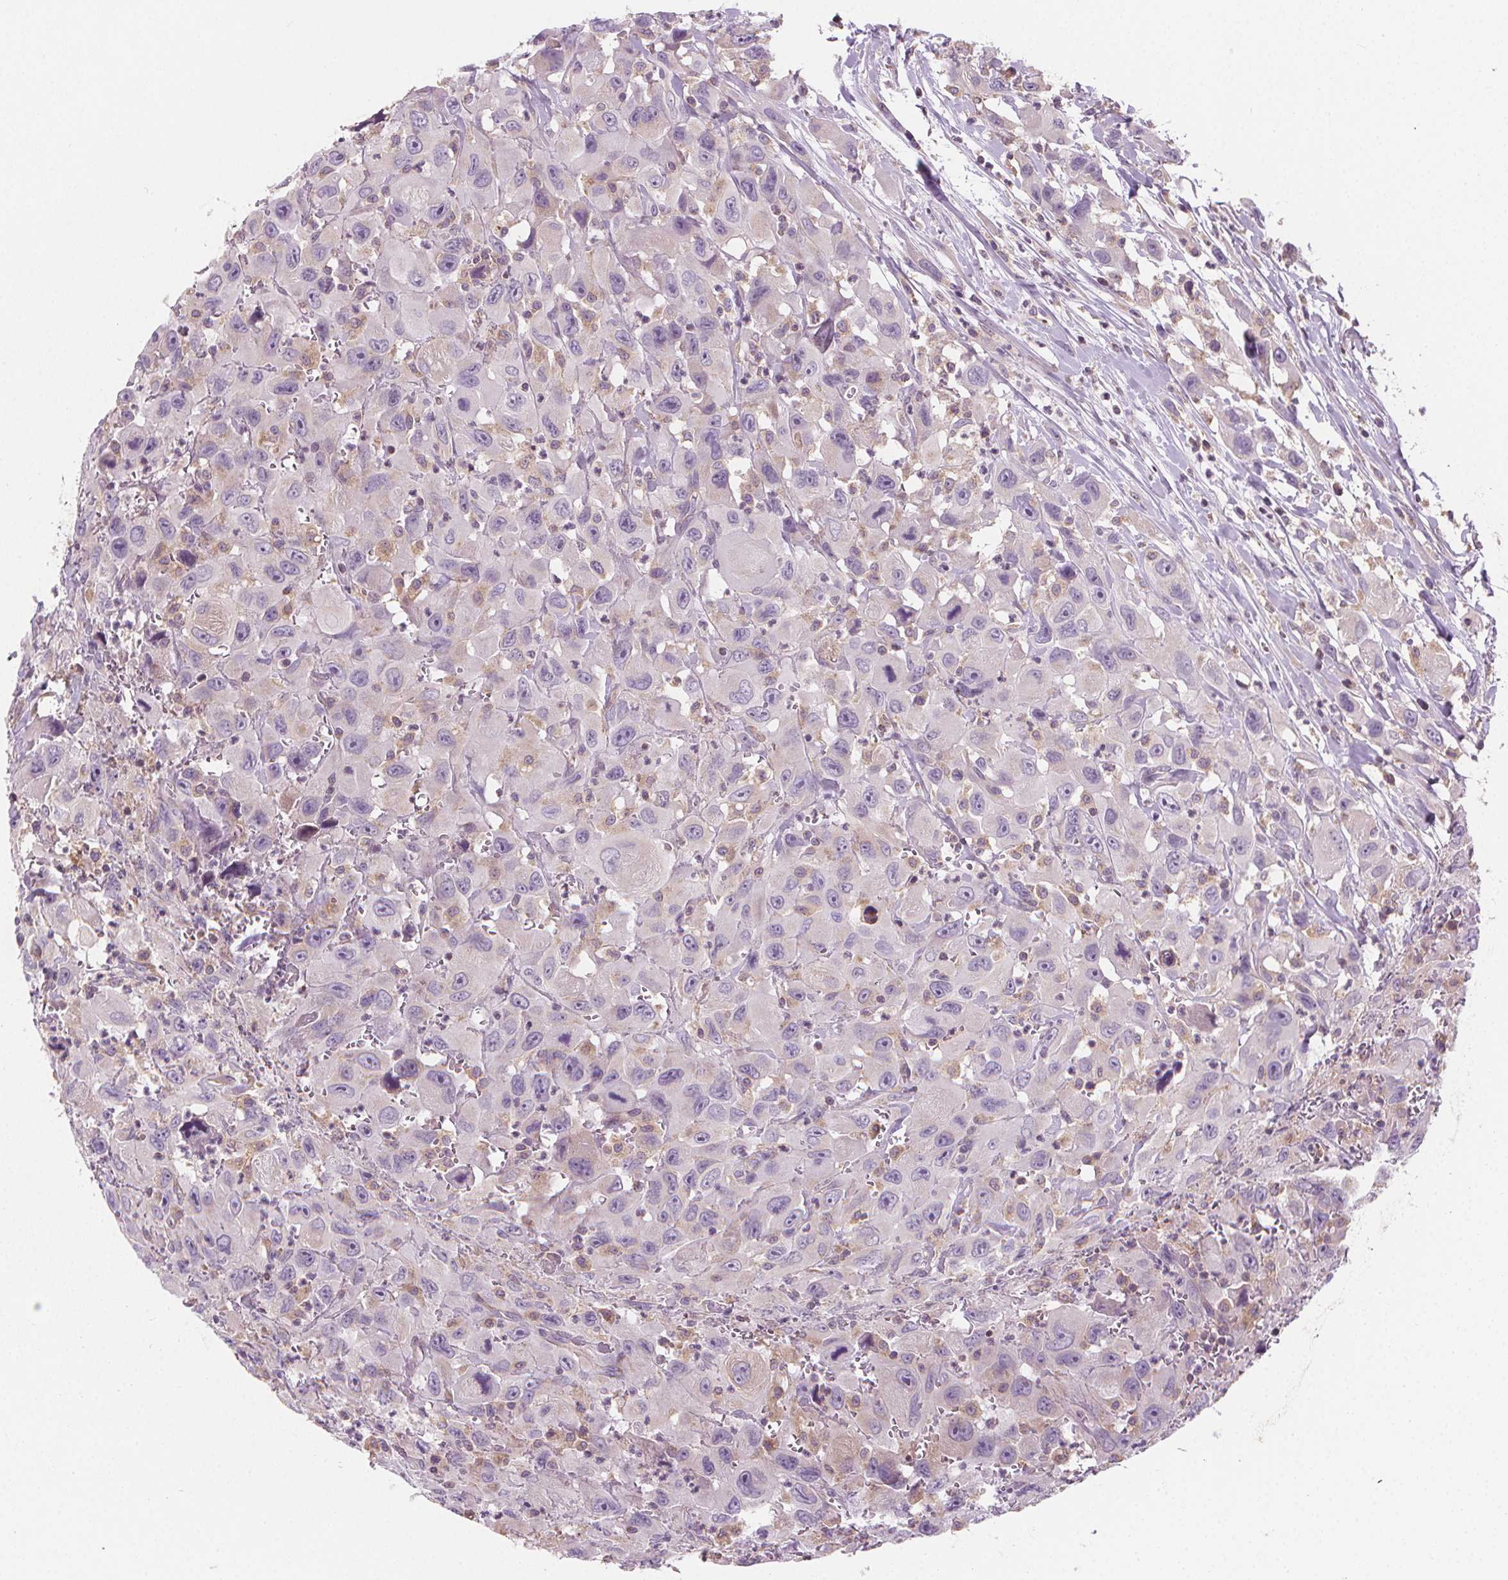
{"staining": {"intensity": "negative", "quantity": "none", "location": "none"}, "tissue": "head and neck cancer", "cell_type": "Tumor cells", "image_type": "cancer", "snomed": [{"axis": "morphology", "description": "Squamous cell carcinoma, NOS"}, {"axis": "morphology", "description": "Squamous cell carcinoma, metastatic, NOS"}, {"axis": "topography", "description": "Oral tissue"}, {"axis": "topography", "description": "Head-Neck"}], "caption": "Head and neck squamous cell carcinoma was stained to show a protein in brown. There is no significant positivity in tumor cells.", "gene": "RAB20", "patient": {"sex": "female", "age": 85}}